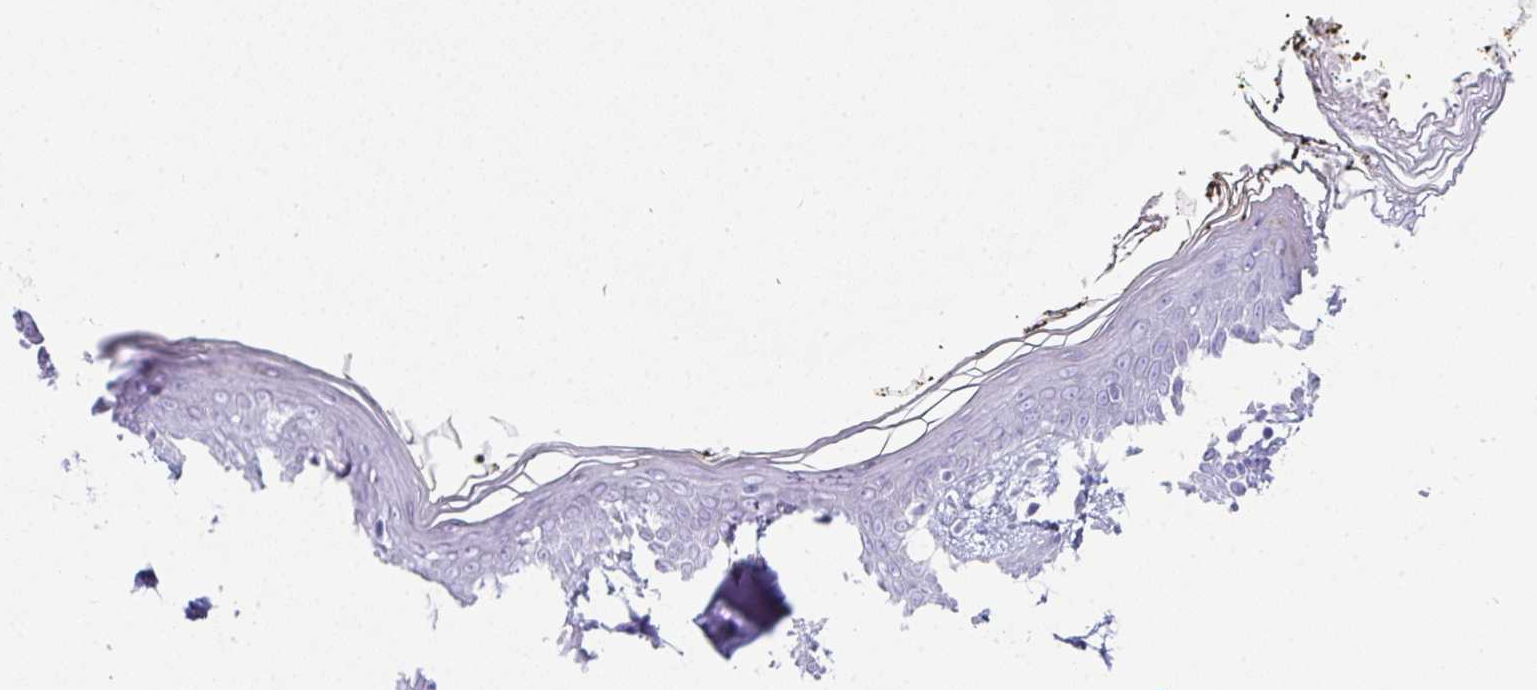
{"staining": {"intensity": "negative", "quantity": "none", "location": "none"}, "tissue": "skin", "cell_type": "Fibroblasts", "image_type": "normal", "snomed": [{"axis": "morphology", "description": "Normal tissue, NOS"}, {"axis": "topography", "description": "Skin"}], "caption": "Immunohistochemical staining of normal human skin reveals no significant staining in fibroblasts.", "gene": "PRND", "patient": {"sex": "female", "age": 34}}